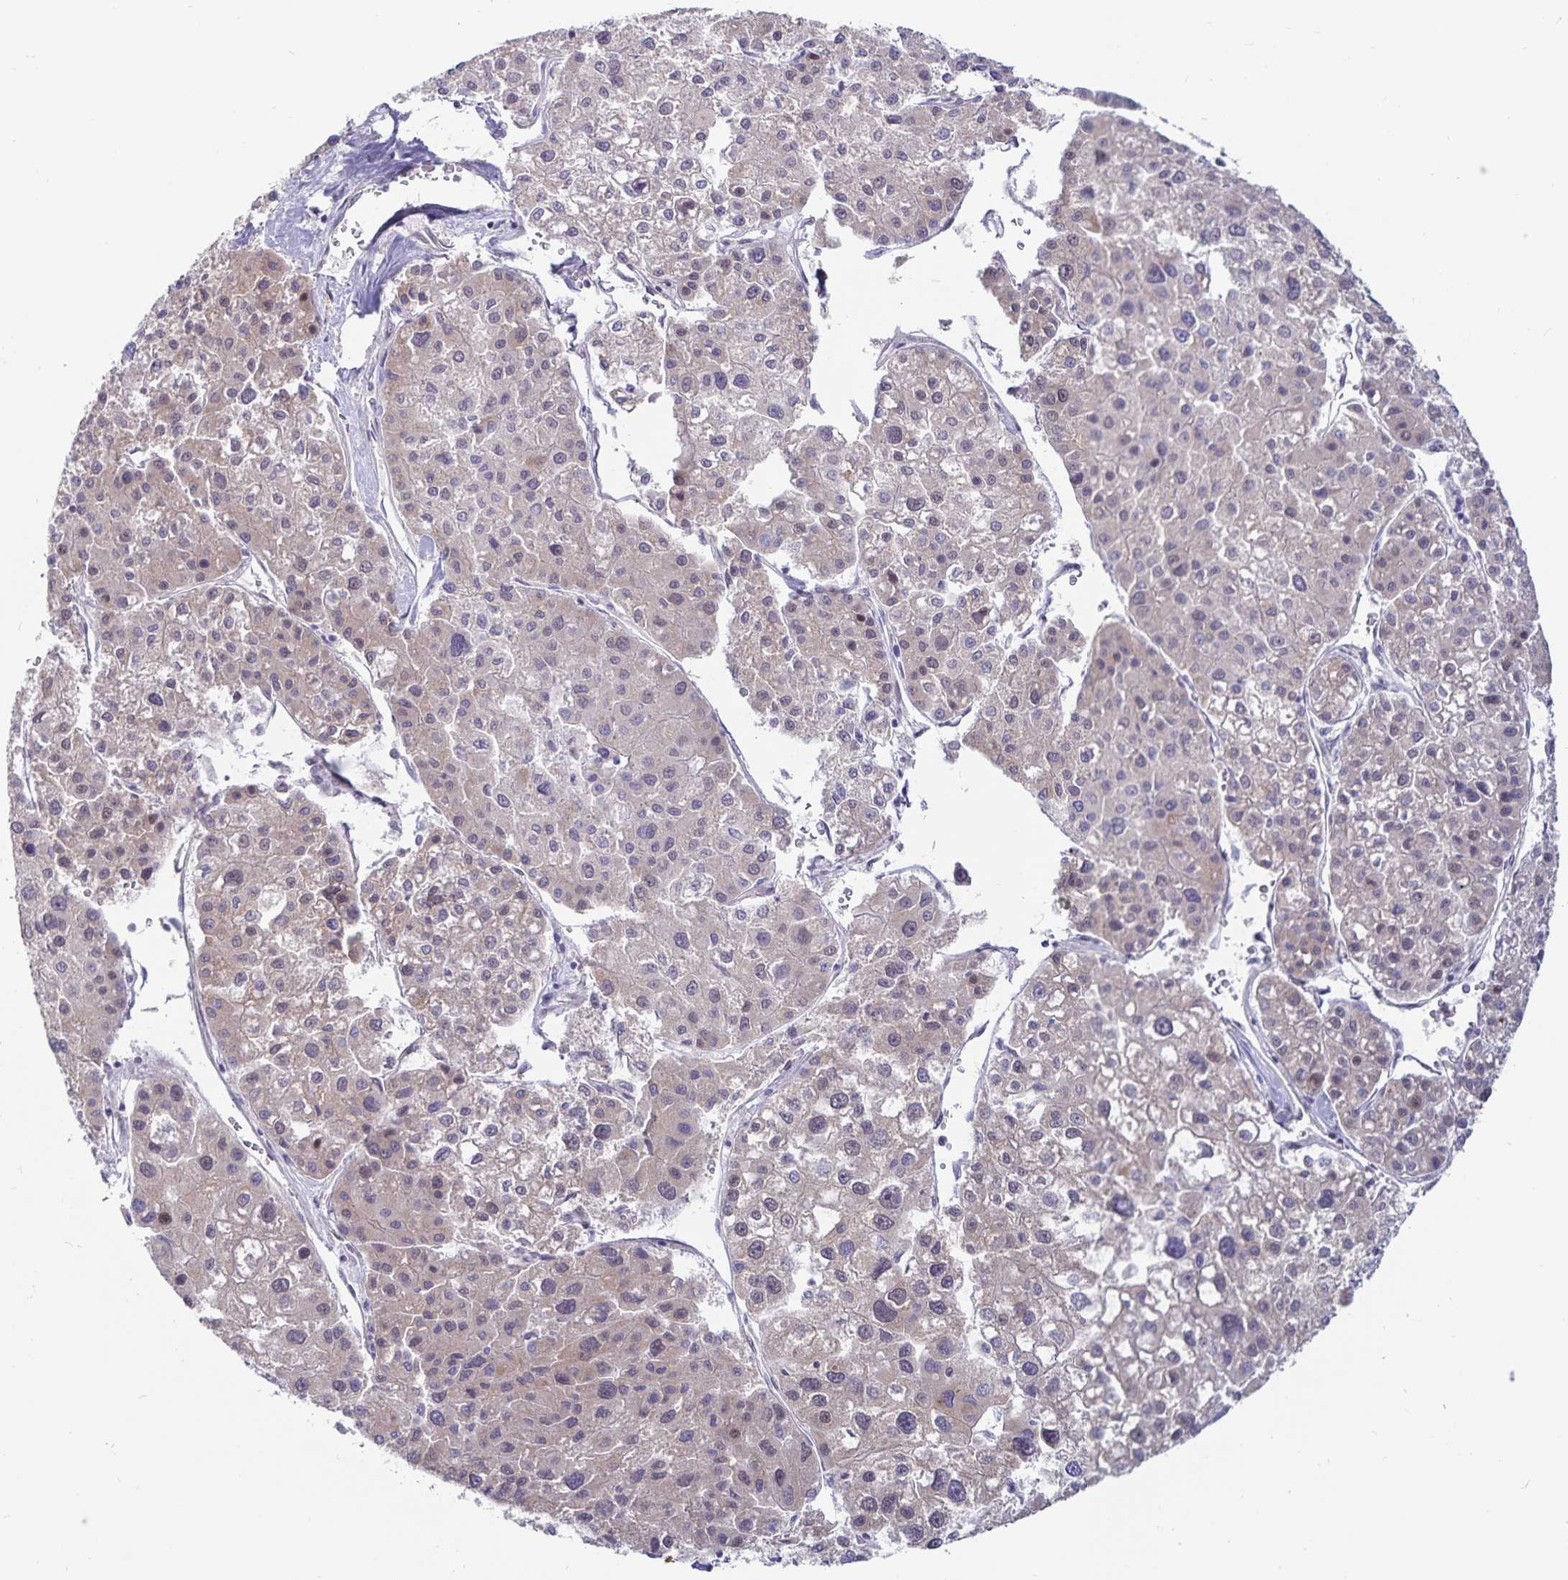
{"staining": {"intensity": "weak", "quantity": "<25%", "location": "cytoplasmic/membranous"}, "tissue": "liver cancer", "cell_type": "Tumor cells", "image_type": "cancer", "snomed": [{"axis": "morphology", "description": "Carcinoma, Hepatocellular, NOS"}, {"axis": "topography", "description": "Liver"}], "caption": "DAB (3,3'-diaminobenzidine) immunohistochemical staining of human hepatocellular carcinoma (liver) exhibits no significant positivity in tumor cells.", "gene": "ATP2A2", "patient": {"sex": "male", "age": 73}}